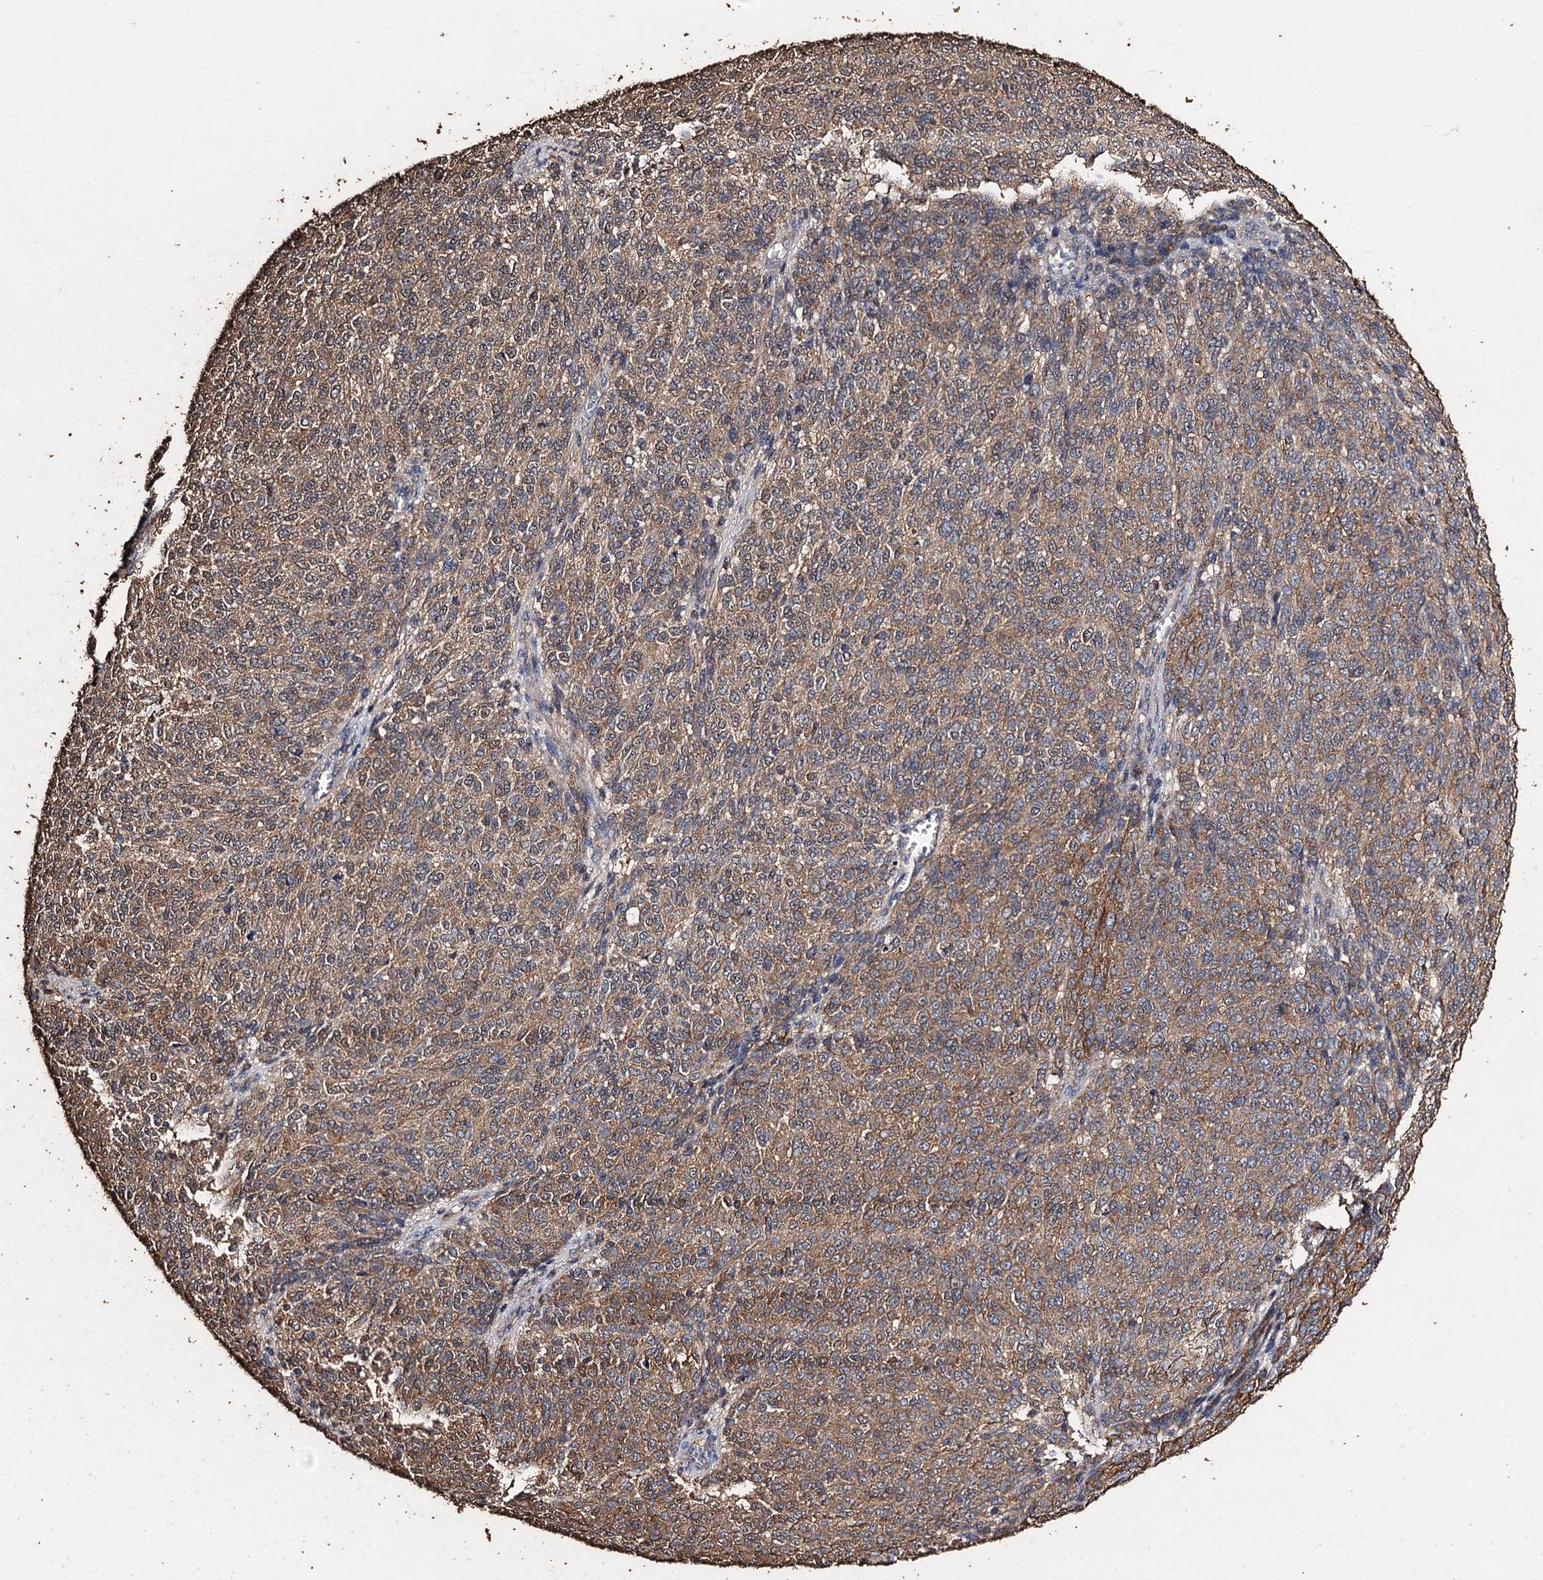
{"staining": {"intensity": "moderate", "quantity": ">75%", "location": "cytoplasmic/membranous"}, "tissue": "melanoma", "cell_type": "Tumor cells", "image_type": "cancer", "snomed": [{"axis": "morphology", "description": "Malignant melanoma, NOS"}, {"axis": "topography", "description": "Skin"}], "caption": "The micrograph shows staining of melanoma, revealing moderate cytoplasmic/membranous protein staining (brown color) within tumor cells. (Brightfield microscopy of DAB IHC at high magnification).", "gene": "SCUBE3", "patient": {"sex": "male", "age": 49}}